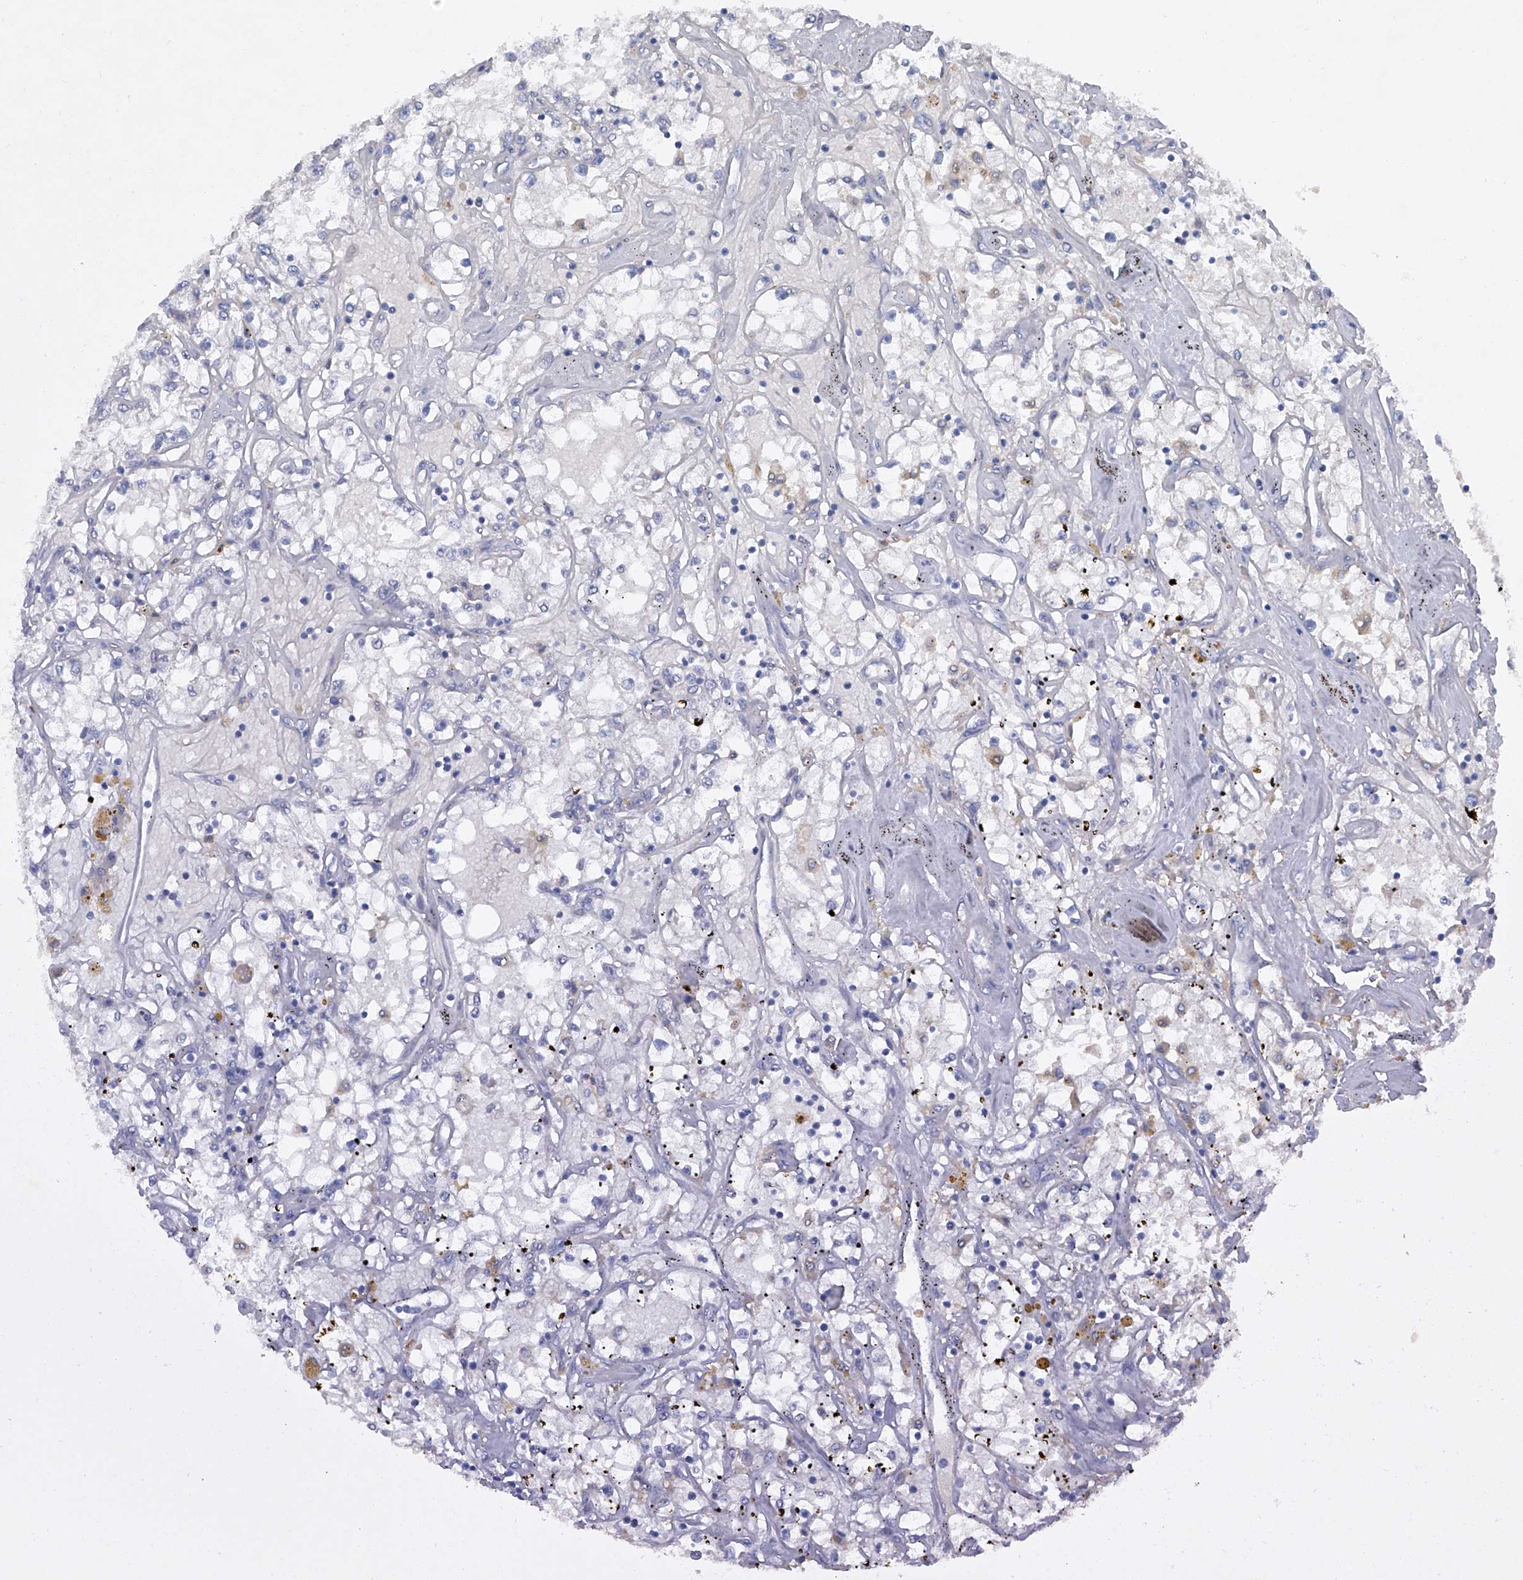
{"staining": {"intensity": "negative", "quantity": "none", "location": "none"}, "tissue": "renal cancer", "cell_type": "Tumor cells", "image_type": "cancer", "snomed": [{"axis": "morphology", "description": "Adenocarcinoma, NOS"}, {"axis": "topography", "description": "Kidney"}], "caption": "The image exhibits no staining of tumor cells in renal cancer (adenocarcinoma).", "gene": "PCSK5", "patient": {"sex": "male", "age": 56}}